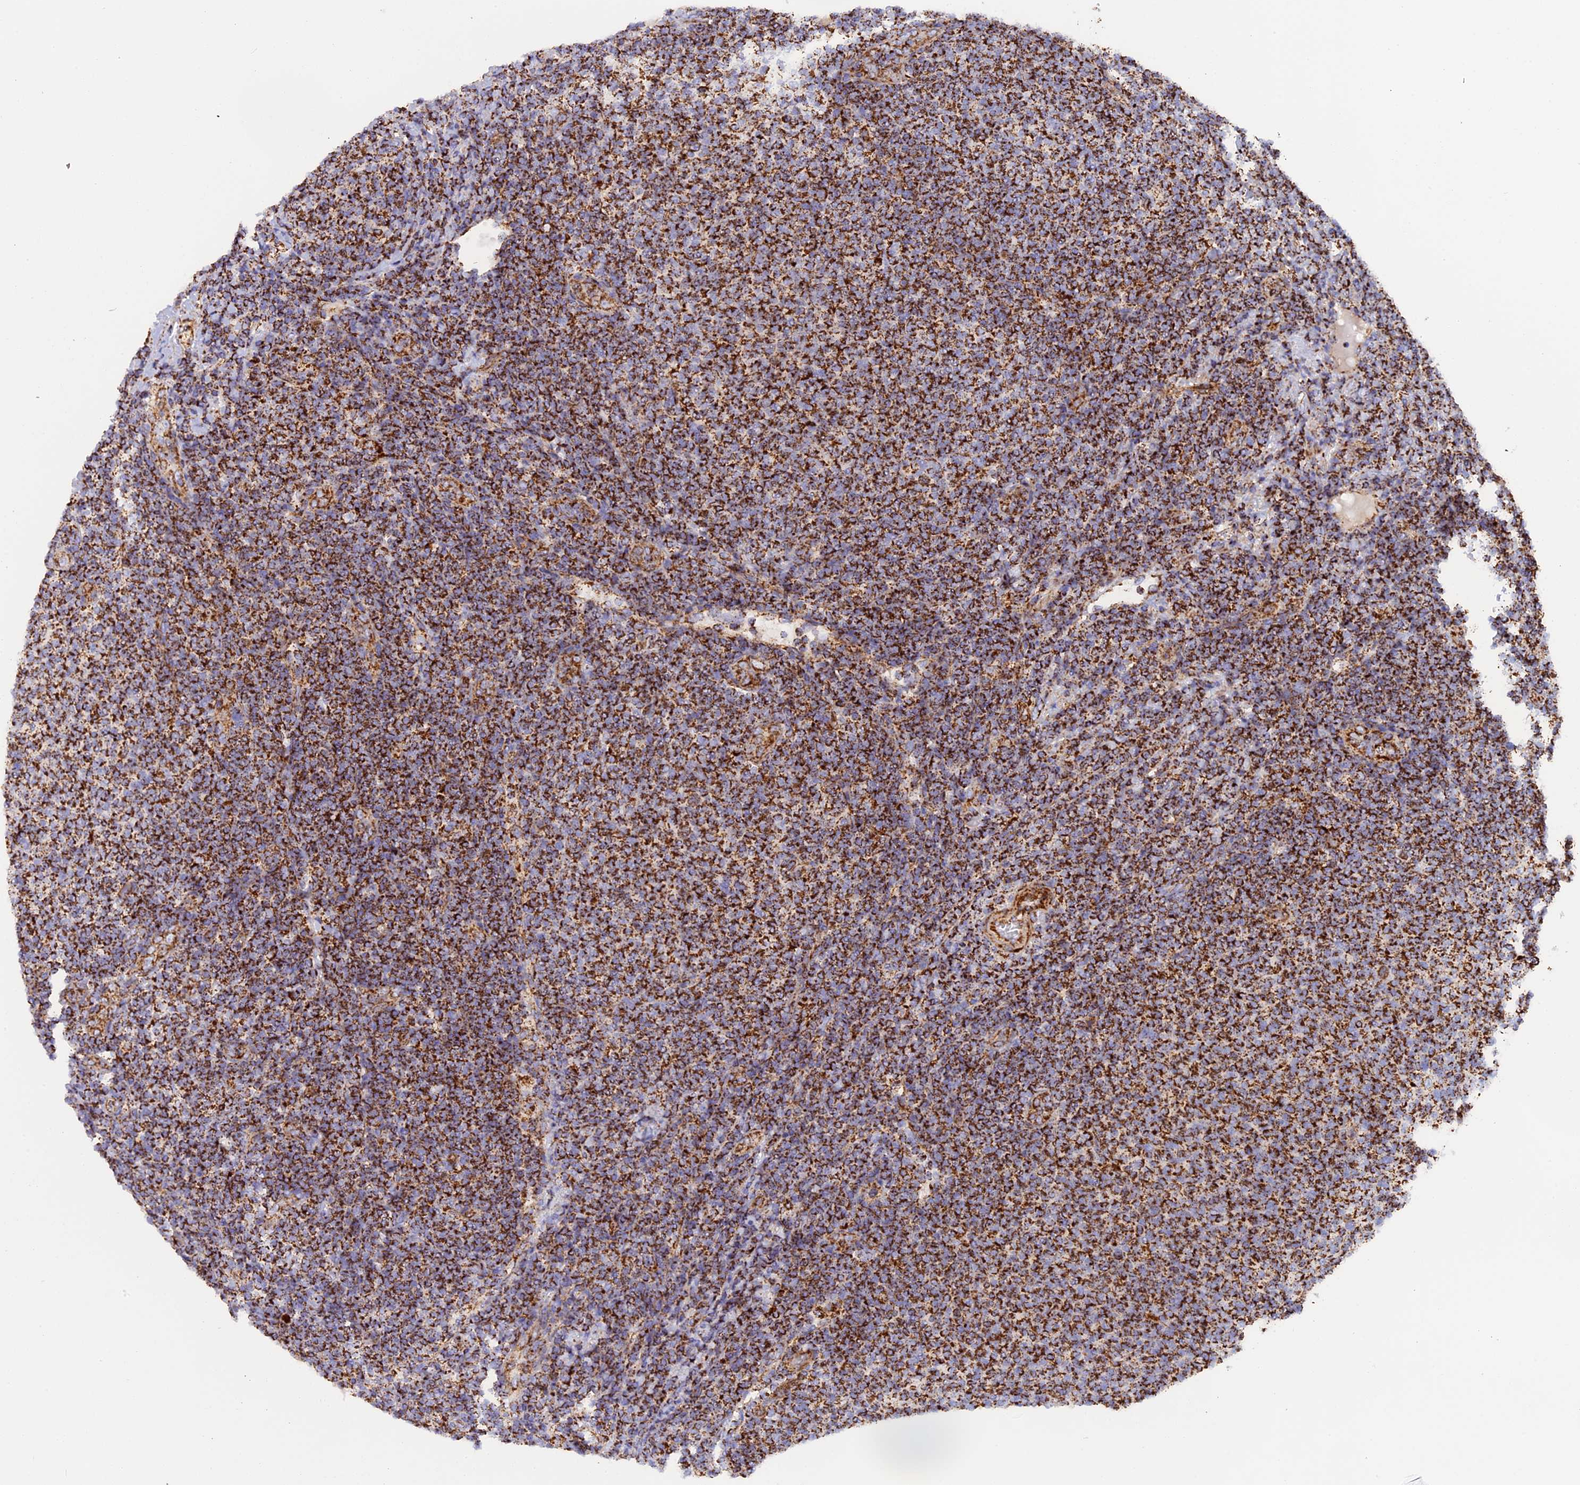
{"staining": {"intensity": "strong", "quantity": ">75%", "location": "cytoplasmic/membranous"}, "tissue": "lymphoma", "cell_type": "Tumor cells", "image_type": "cancer", "snomed": [{"axis": "morphology", "description": "Malignant lymphoma, non-Hodgkin's type, Low grade"}, {"axis": "topography", "description": "Lymph node"}], "caption": "Brown immunohistochemical staining in human malignant lymphoma, non-Hodgkin's type (low-grade) reveals strong cytoplasmic/membranous expression in about >75% of tumor cells.", "gene": "UQCRB", "patient": {"sex": "male", "age": 66}}